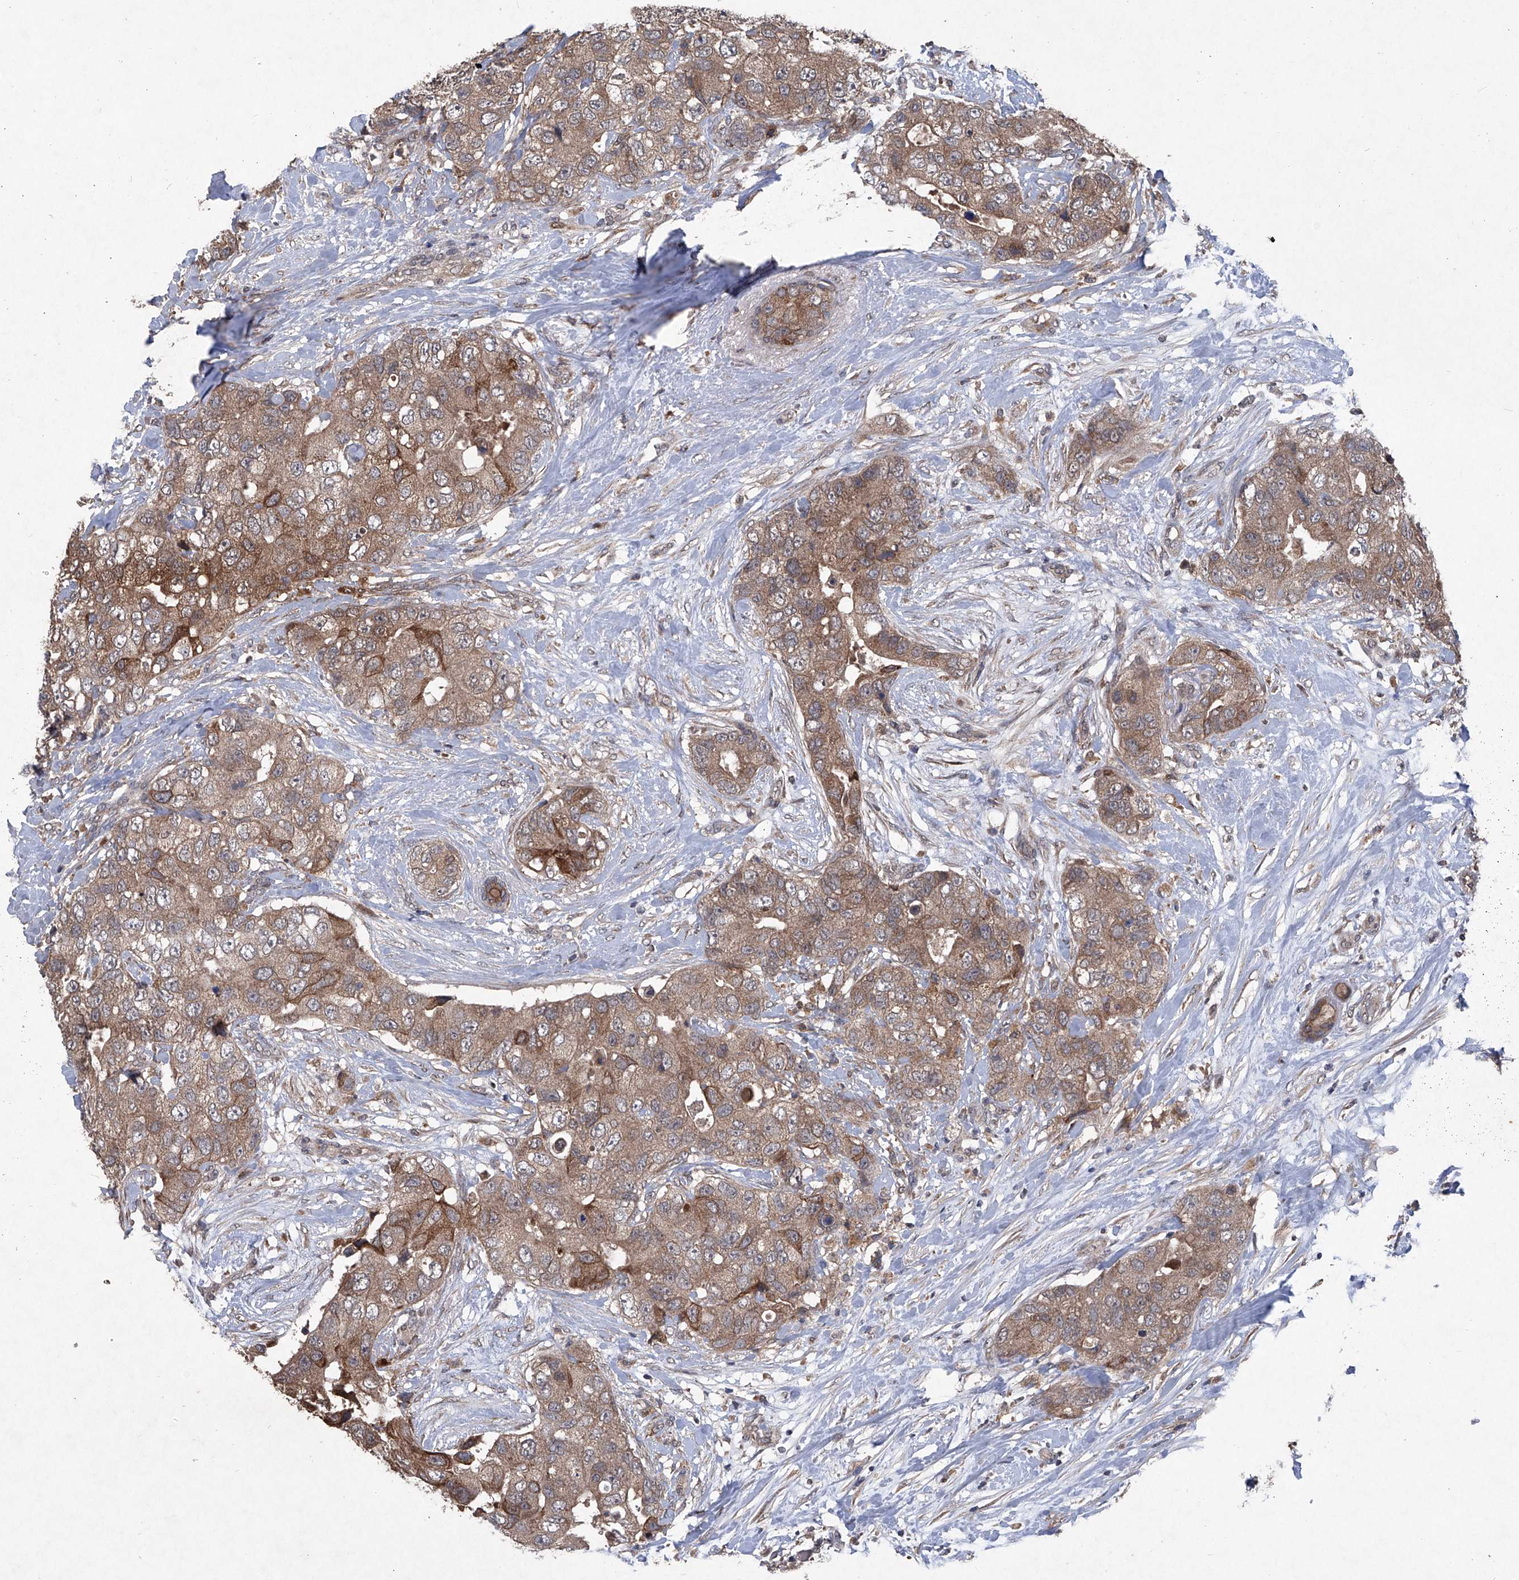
{"staining": {"intensity": "moderate", "quantity": ">75%", "location": "cytoplasmic/membranous"}, "tissue": "breast cancer", "cell_type": "Tumor cells", "image_type": "cancer", "snomed": [{"axis": "morphology", "description": "Duct carcinoma"}, {"axis": "topography", "description": "Breast"}], "caption": "The immunohistochemical stain labels moderate cytoplasmic/membranous expression in tumor cells of breast infiltrating ductal carcinoma tissue.", "gene": "SUMF2", "patient": {"sex": "female", "age": 62}}